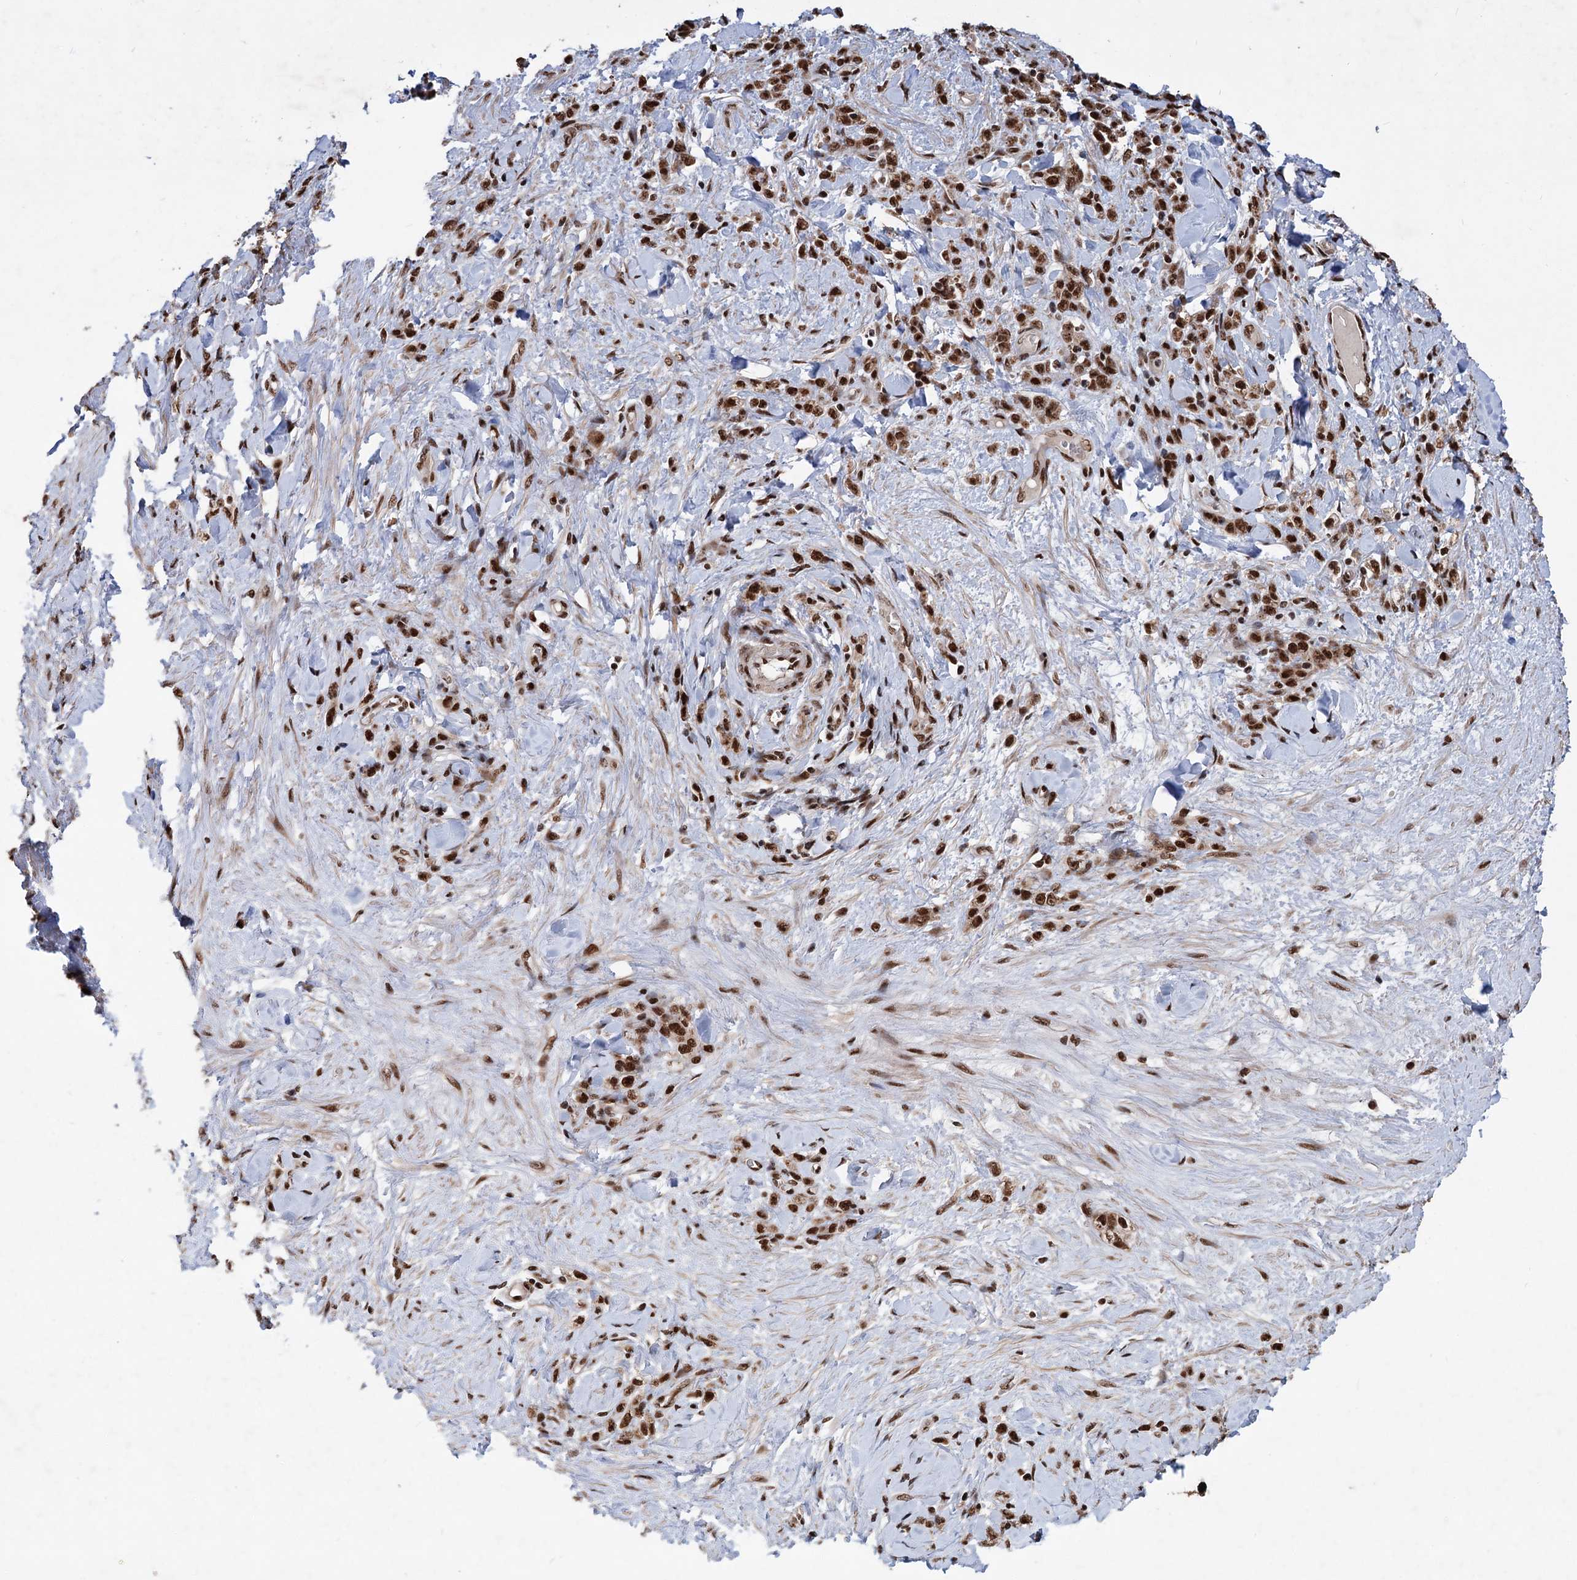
{"staining": {"intensity": "strong", "quantity": ">75%", "location": "nuclear"}, "tissue": "stomach cancer", "cell_type": "Tumor cells", "image_type": "cancer", "snomed": [{"axis": "morphology", "description": "Normal tissue, NOS"}, {"axis": "morphology", "description": "Adenocarcinoma, NOS"}, {"axis": "topography", "description": "Stomach"}], "caption": "High-power microscopy captured an IHC histopathology image of stomach adenocarcinoma, revealing strong nuclear expression in approximately >75% of tumor cells. (DAB IHC with brightfield microscopy, high magnification).", "gene": "MAML1", "patient": {"sex": "male", "age": 82}}